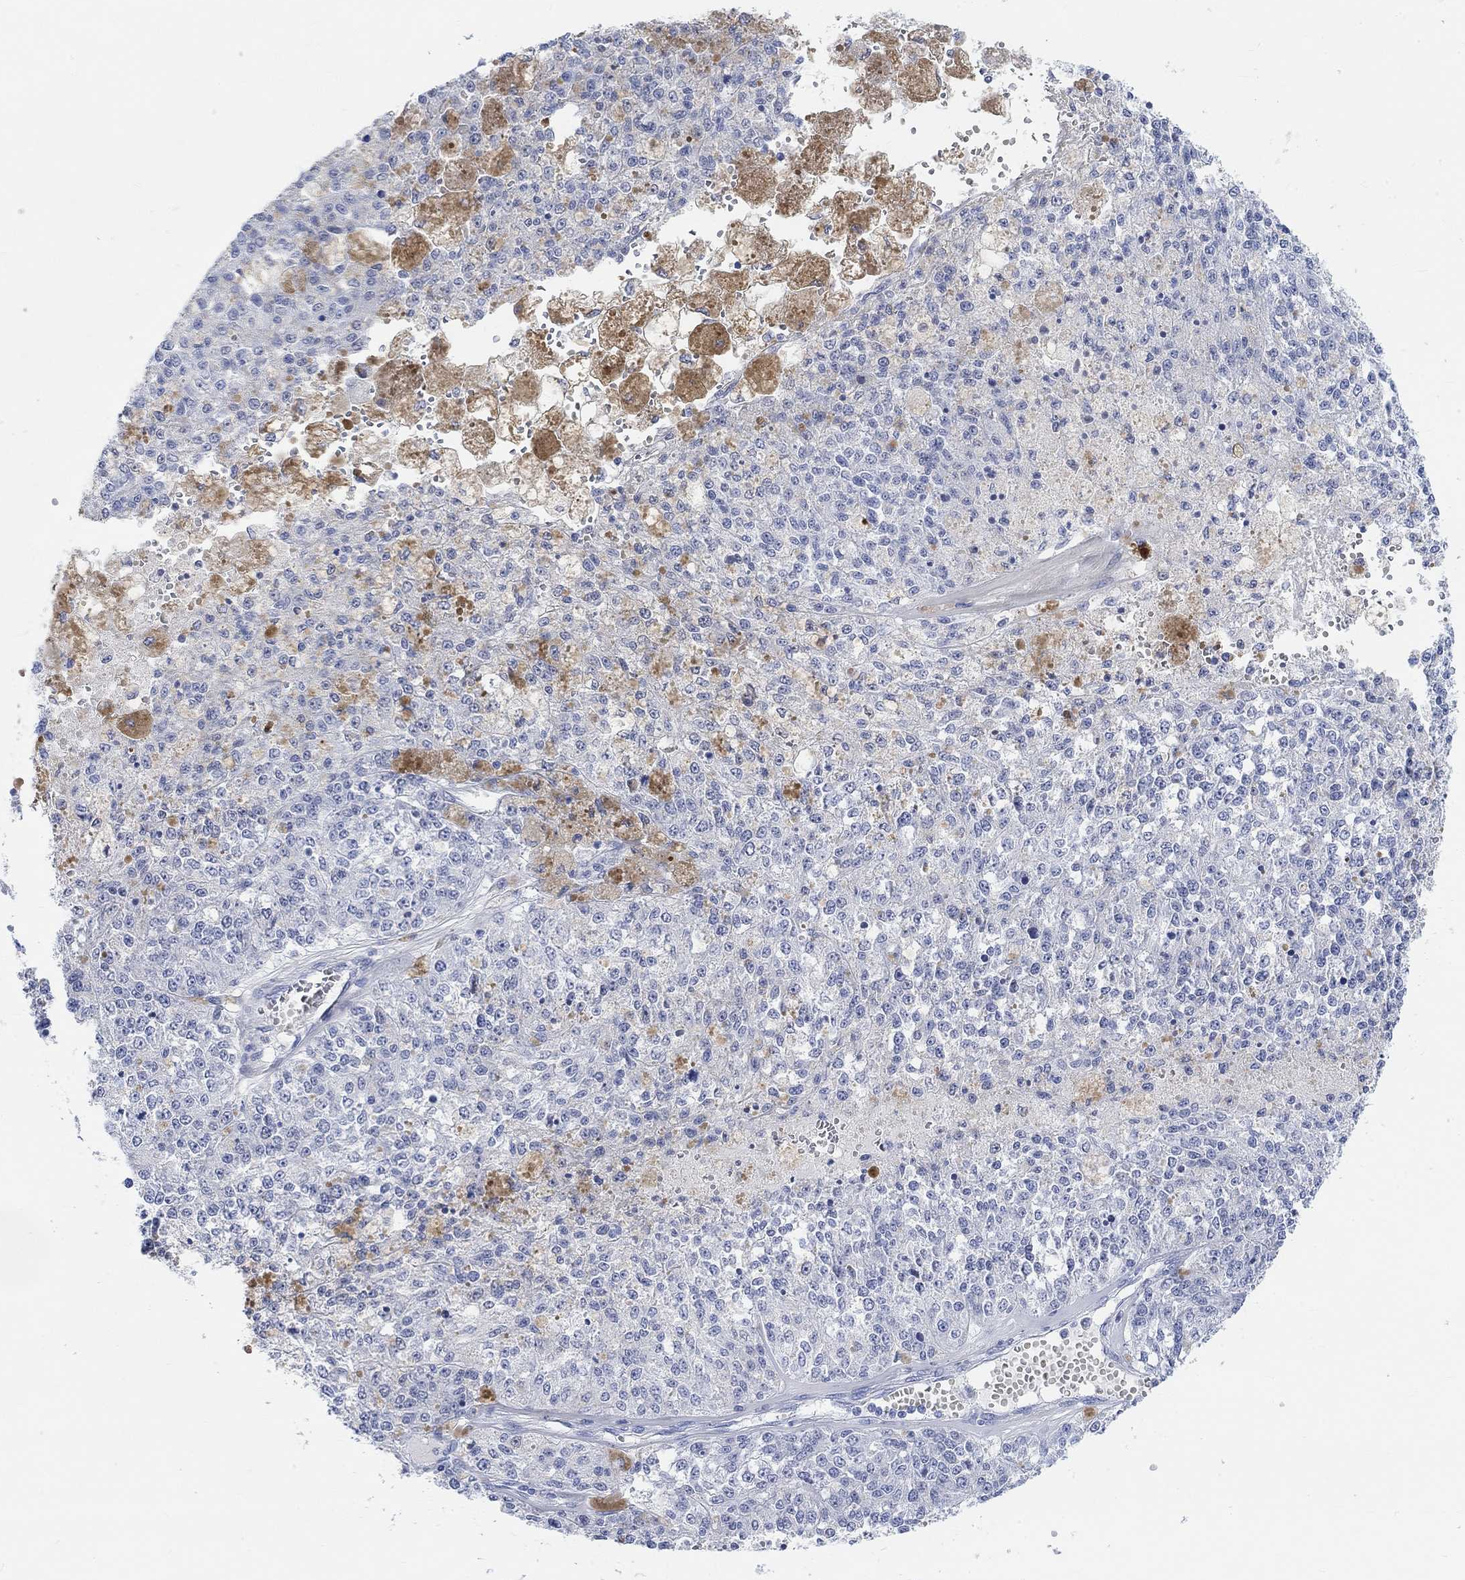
{"staining": {"intensity": "negative", "quantity": "none", "location": "none"}, "tissue": "melanoma", "cell_type": "Tumor cells", "image_type": "cancer", "snomed": [{"axis": "morphology", "description": "Malignant melanoma, Metastatic site"}, {"axis": "topography", "description": "Lymph node"}], "caption": "IHC of melanoma shows no positivity in tumor cells.", "gene": "ENO4", "patient": {"sex": "female", "age": 64}}